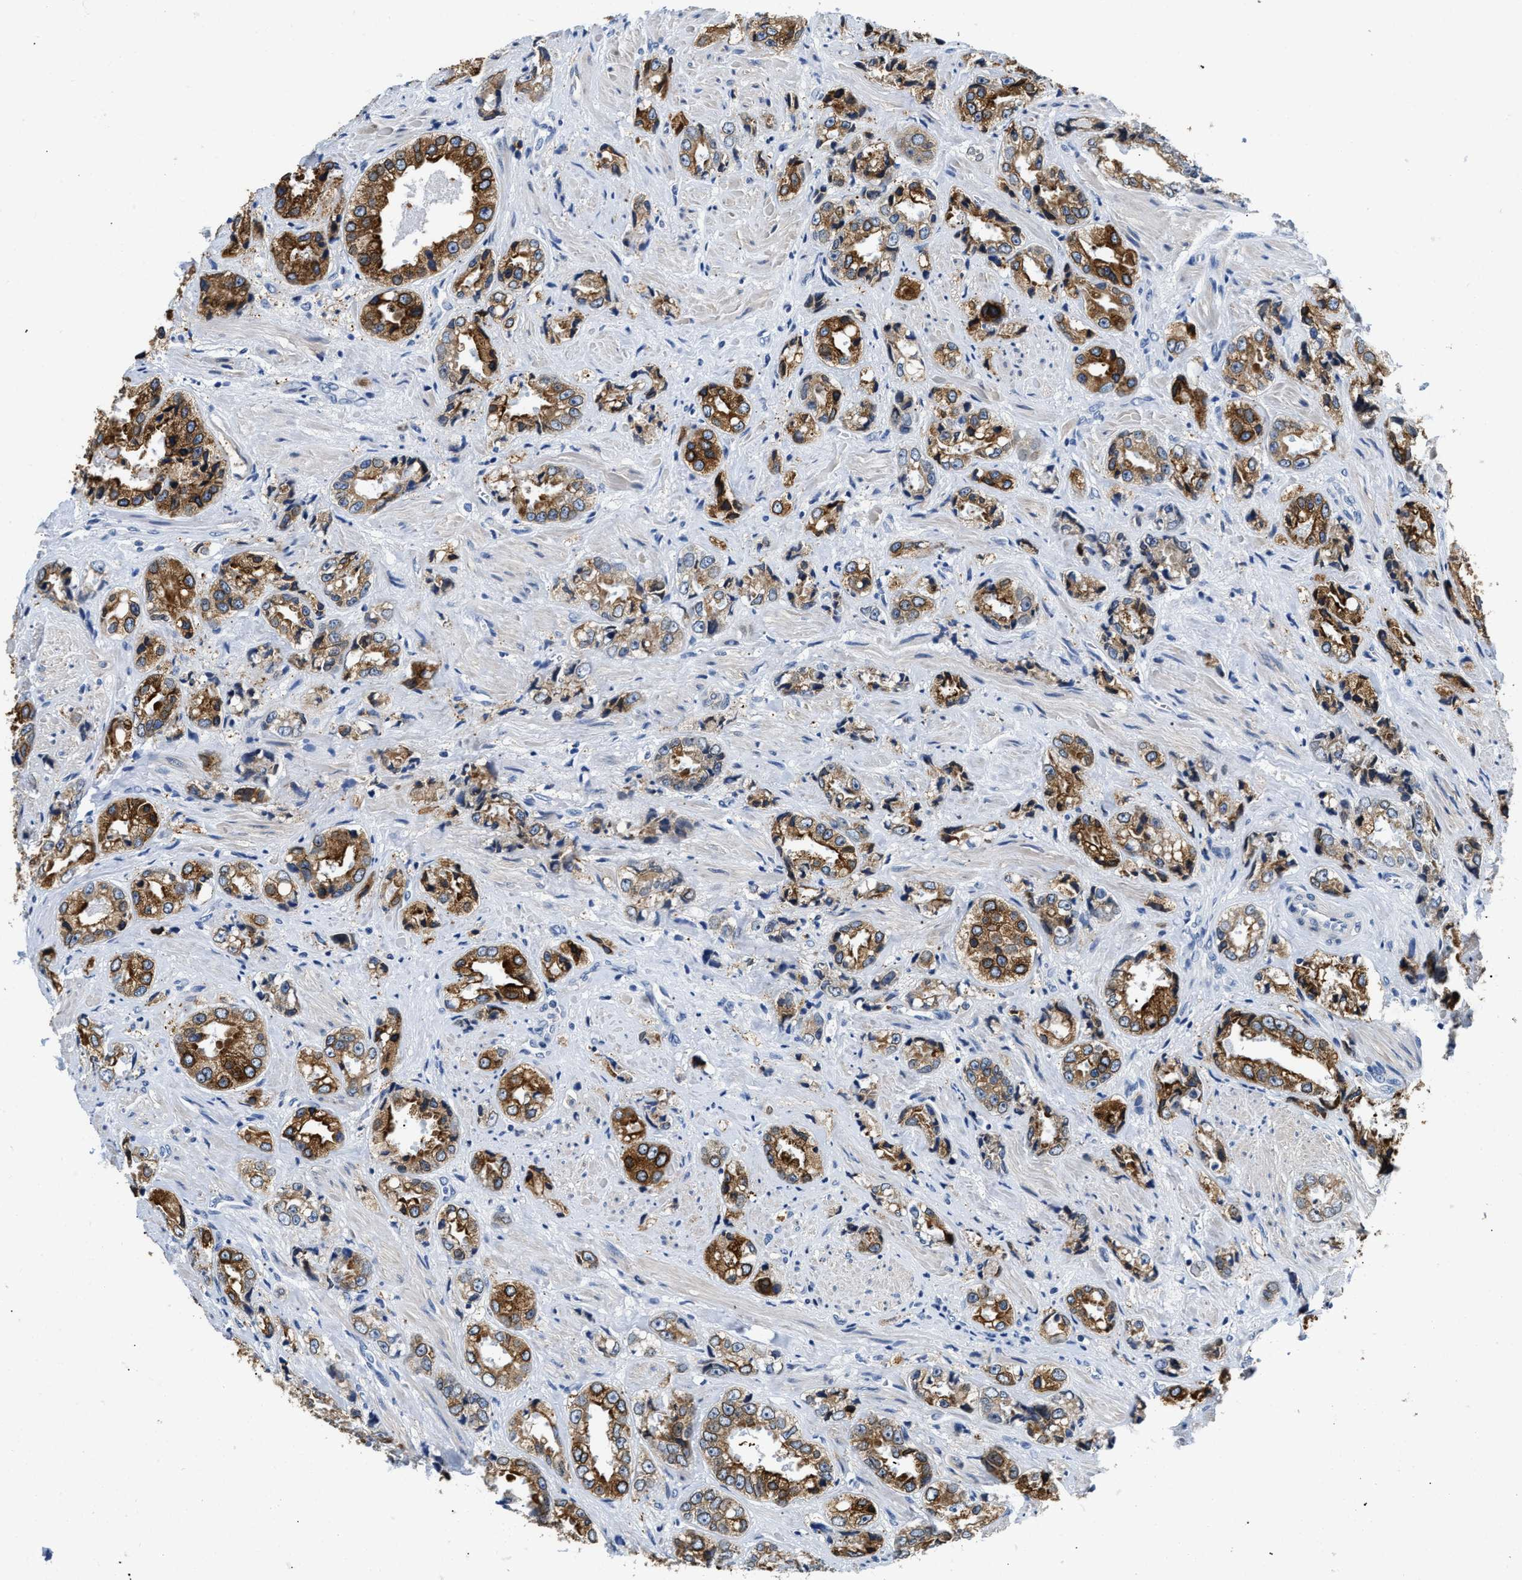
{"staining": {"intensity": "strong", "quantity": ">75%", "location": "cytoplasmic/membranous"}, "tissue": "prostate cancer", "cell_type": "Tumor cells", "image_type": "cancer", "snomed": [{"axis": "morphology", "description": "Adenocarcinoma, High grade"}, {"axis": "topography", "description": "Prostate"}], "caption": "Strong cytoplasmic/membranous protein expression is identified in about >75% of tumor cells in prostate cancer (adenocarcinoma (high-grade)).", "gene": "CLGN", "patient": {"sex": "male", "age": 61}}